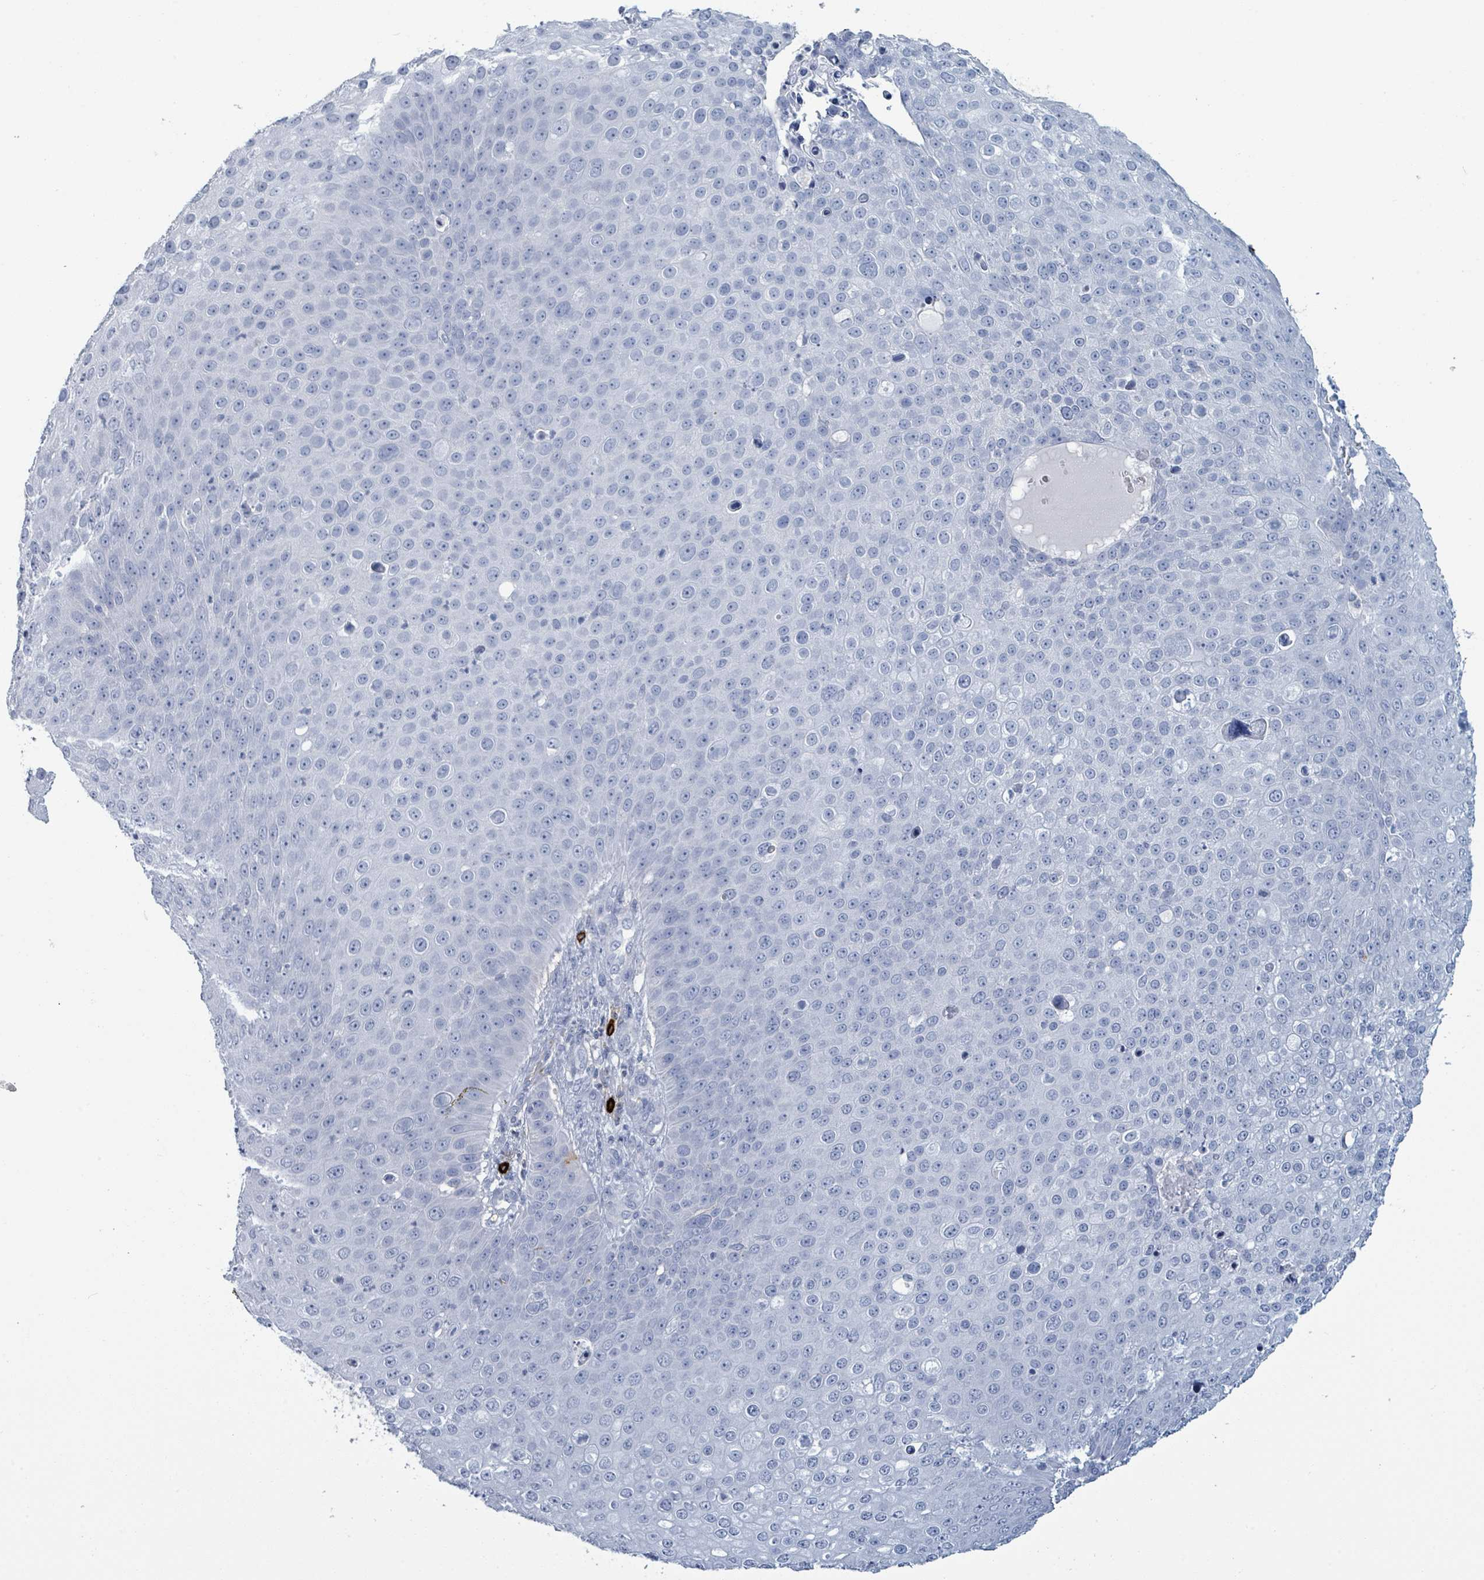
{"staining": {"intensity": "negative", "quantity": "none", "location": "none"}, "tissue": "skin cancer", "cell_type": "Tumor cells", "image_type": "cancer", "snomed": [{"axis": "morphology", "description": "Squamous cell carcinoma, NOS"}, {"axis": "topography", "description": "Skin"}], "caption": "Tumor cells show no significant protein expression in skin cancer (squamous cell carcinoma).", "gene": "VPS13D", "patient": {"sex": "male", "age": 71}}